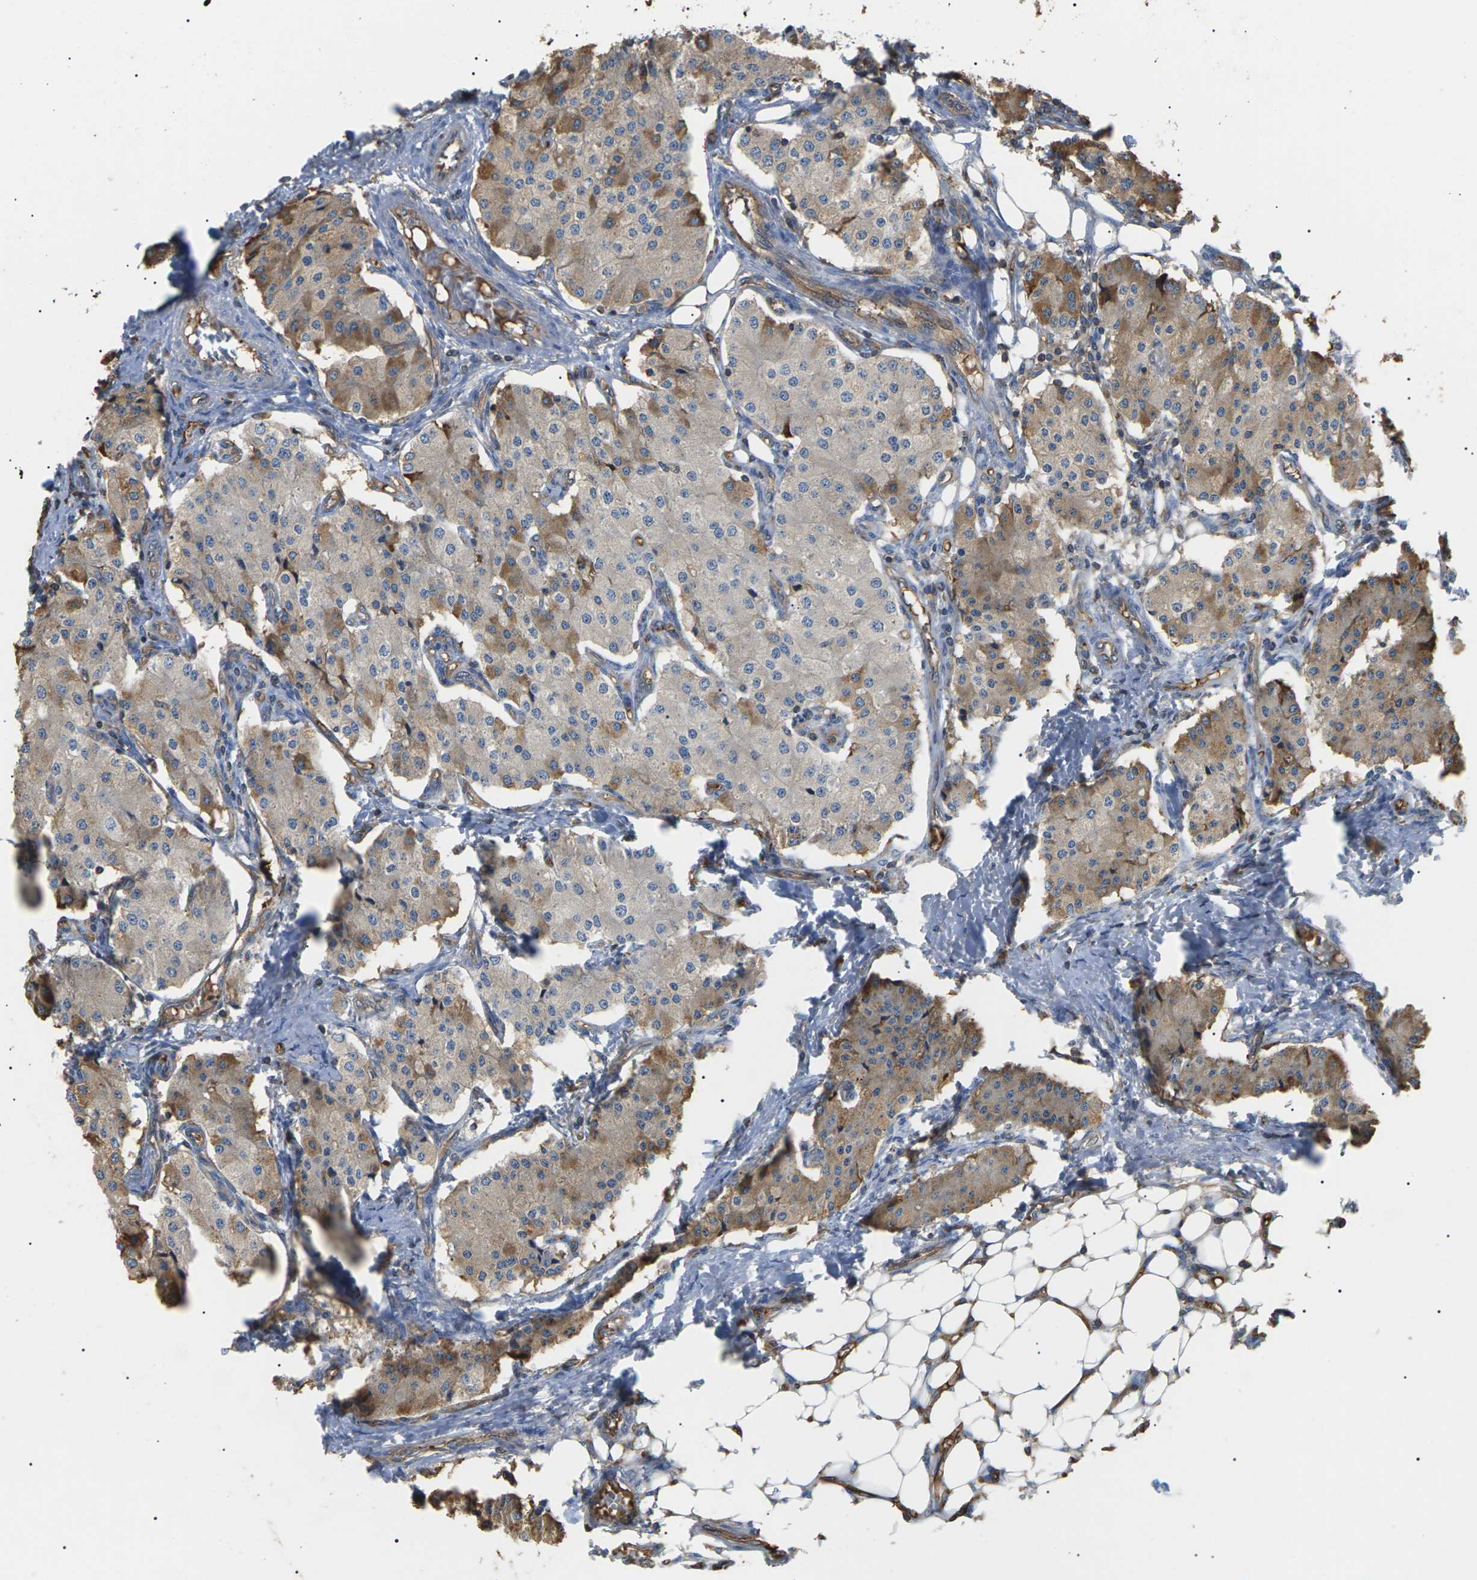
{"staining": {"intensity": "moderate", "quantity": "25%-75%", "location": "cytoplasmic/membranous"}, "tissue": "carcinoid", "cell_type": "Tumor cells", "image_type": "cancer", "snomed": [{"axis": "morphology", "description": "Carcinoid, malignant, NOS"}, {"axis": "topography", "description": "Colon"}], "caption": "Immunohistochemistry micrograph of neoplastic tissue: malignant carcinoid stained using IHC exhibits medium levels of moderate protein expression localized specifically in the cytoplasmic/membranous of tumor cells, appearing as a cytoplasmic/membranous brown color.", "gene": "TMTC4", "patient": {"sex": "female", "age": 52}}